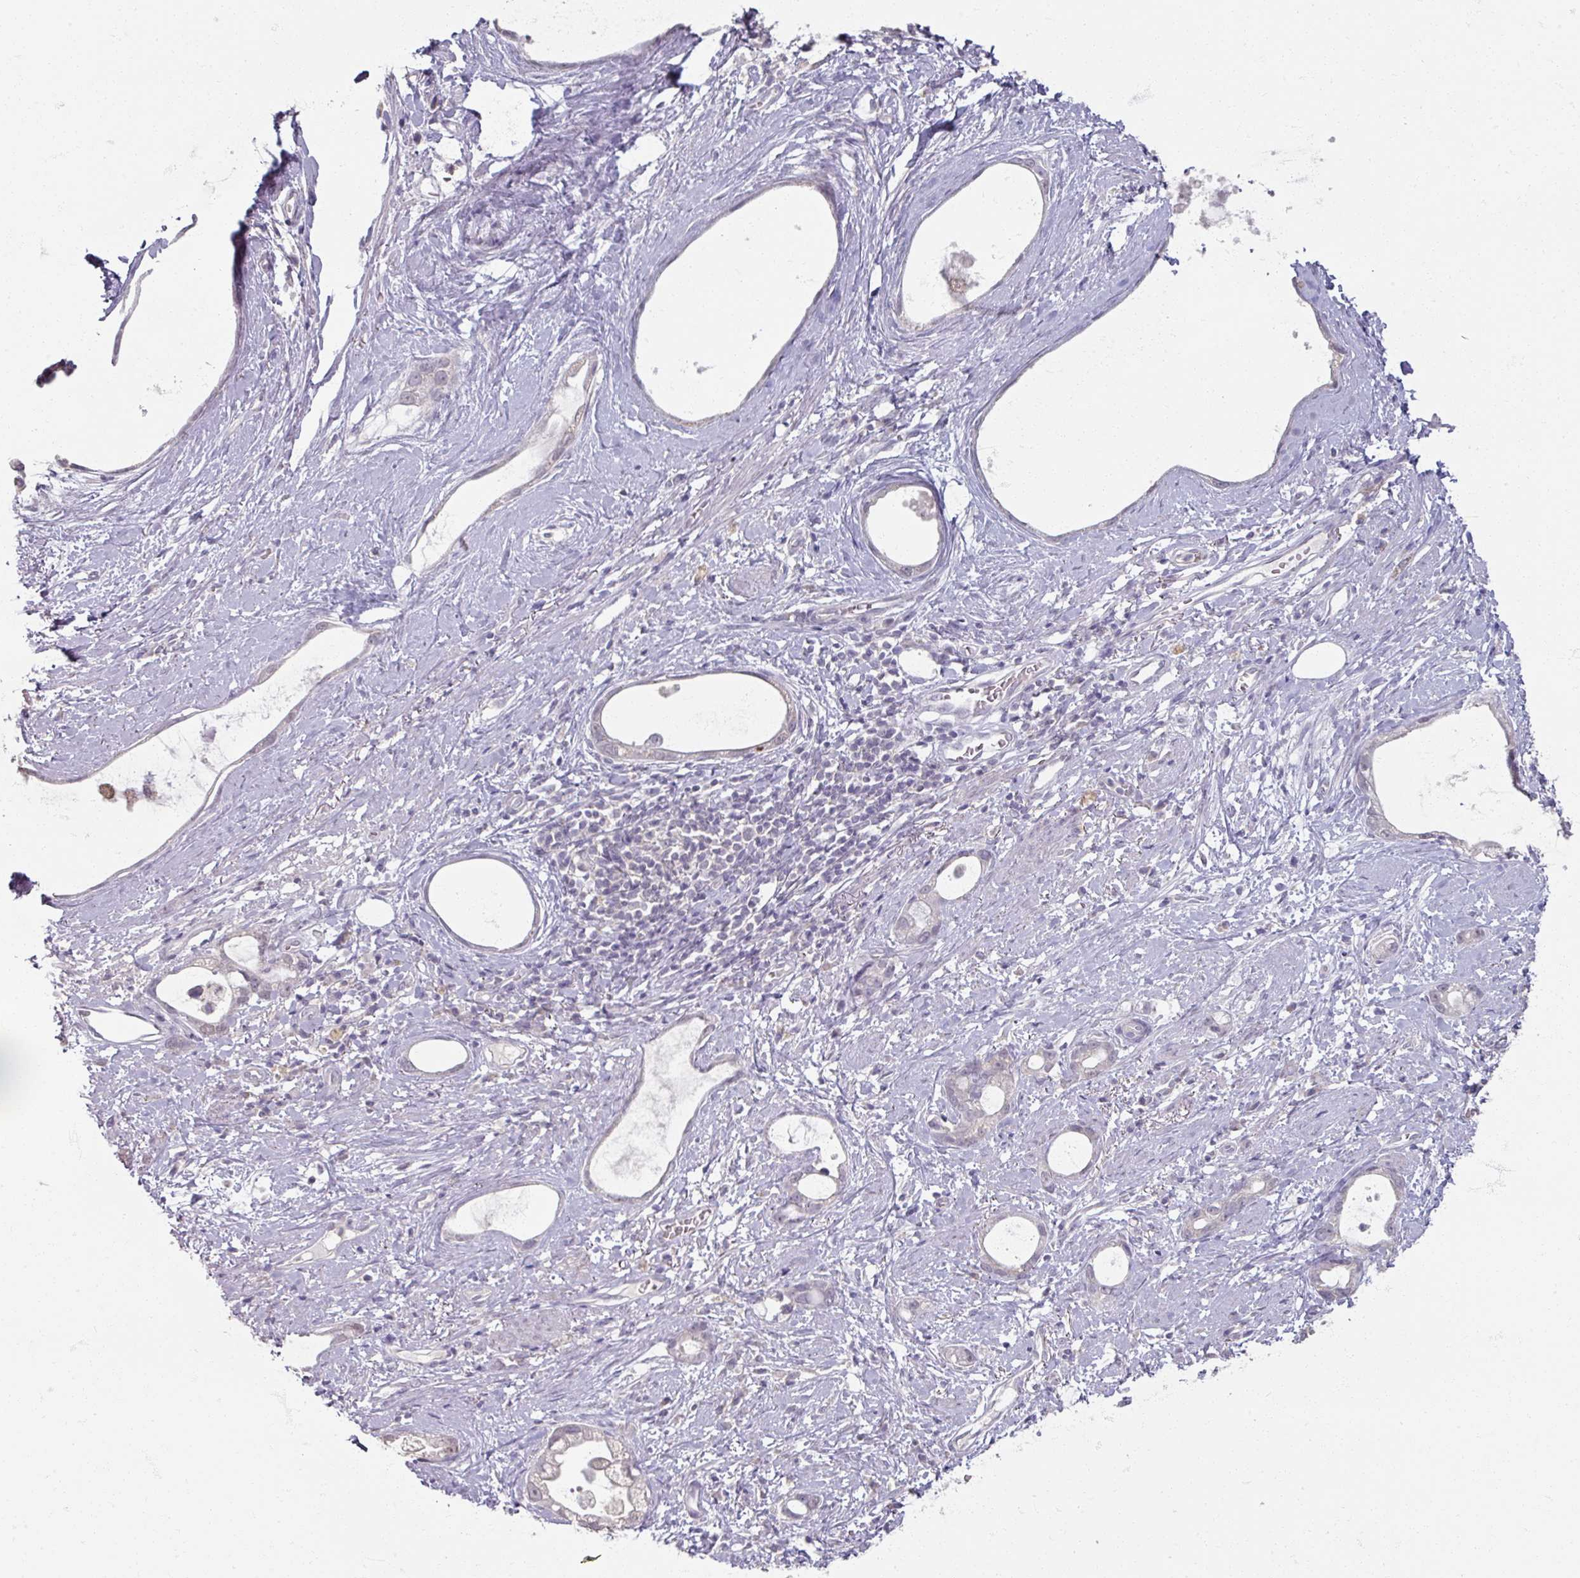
{"staining": {"intensity": "weak", "quantity": "<25%", "location": "nuclear"}, "tissue": "stomach cancer", "cell_type": "Tumor cells", "image_type": "cancer", "snomed": [{"axis": "morphology", "description": "Adenocarcinoma, NOS"}, {"axis": "topography", "description": "Stomach"}], "caption": "Immunohistochemistry (IHC) image of human adenocarcinoma (stomach) stained for a protein (brown), which demonstrates no expression in tumor cells.", "gene": "SOX11", "patient": {"sex": "male", "age": 55}}